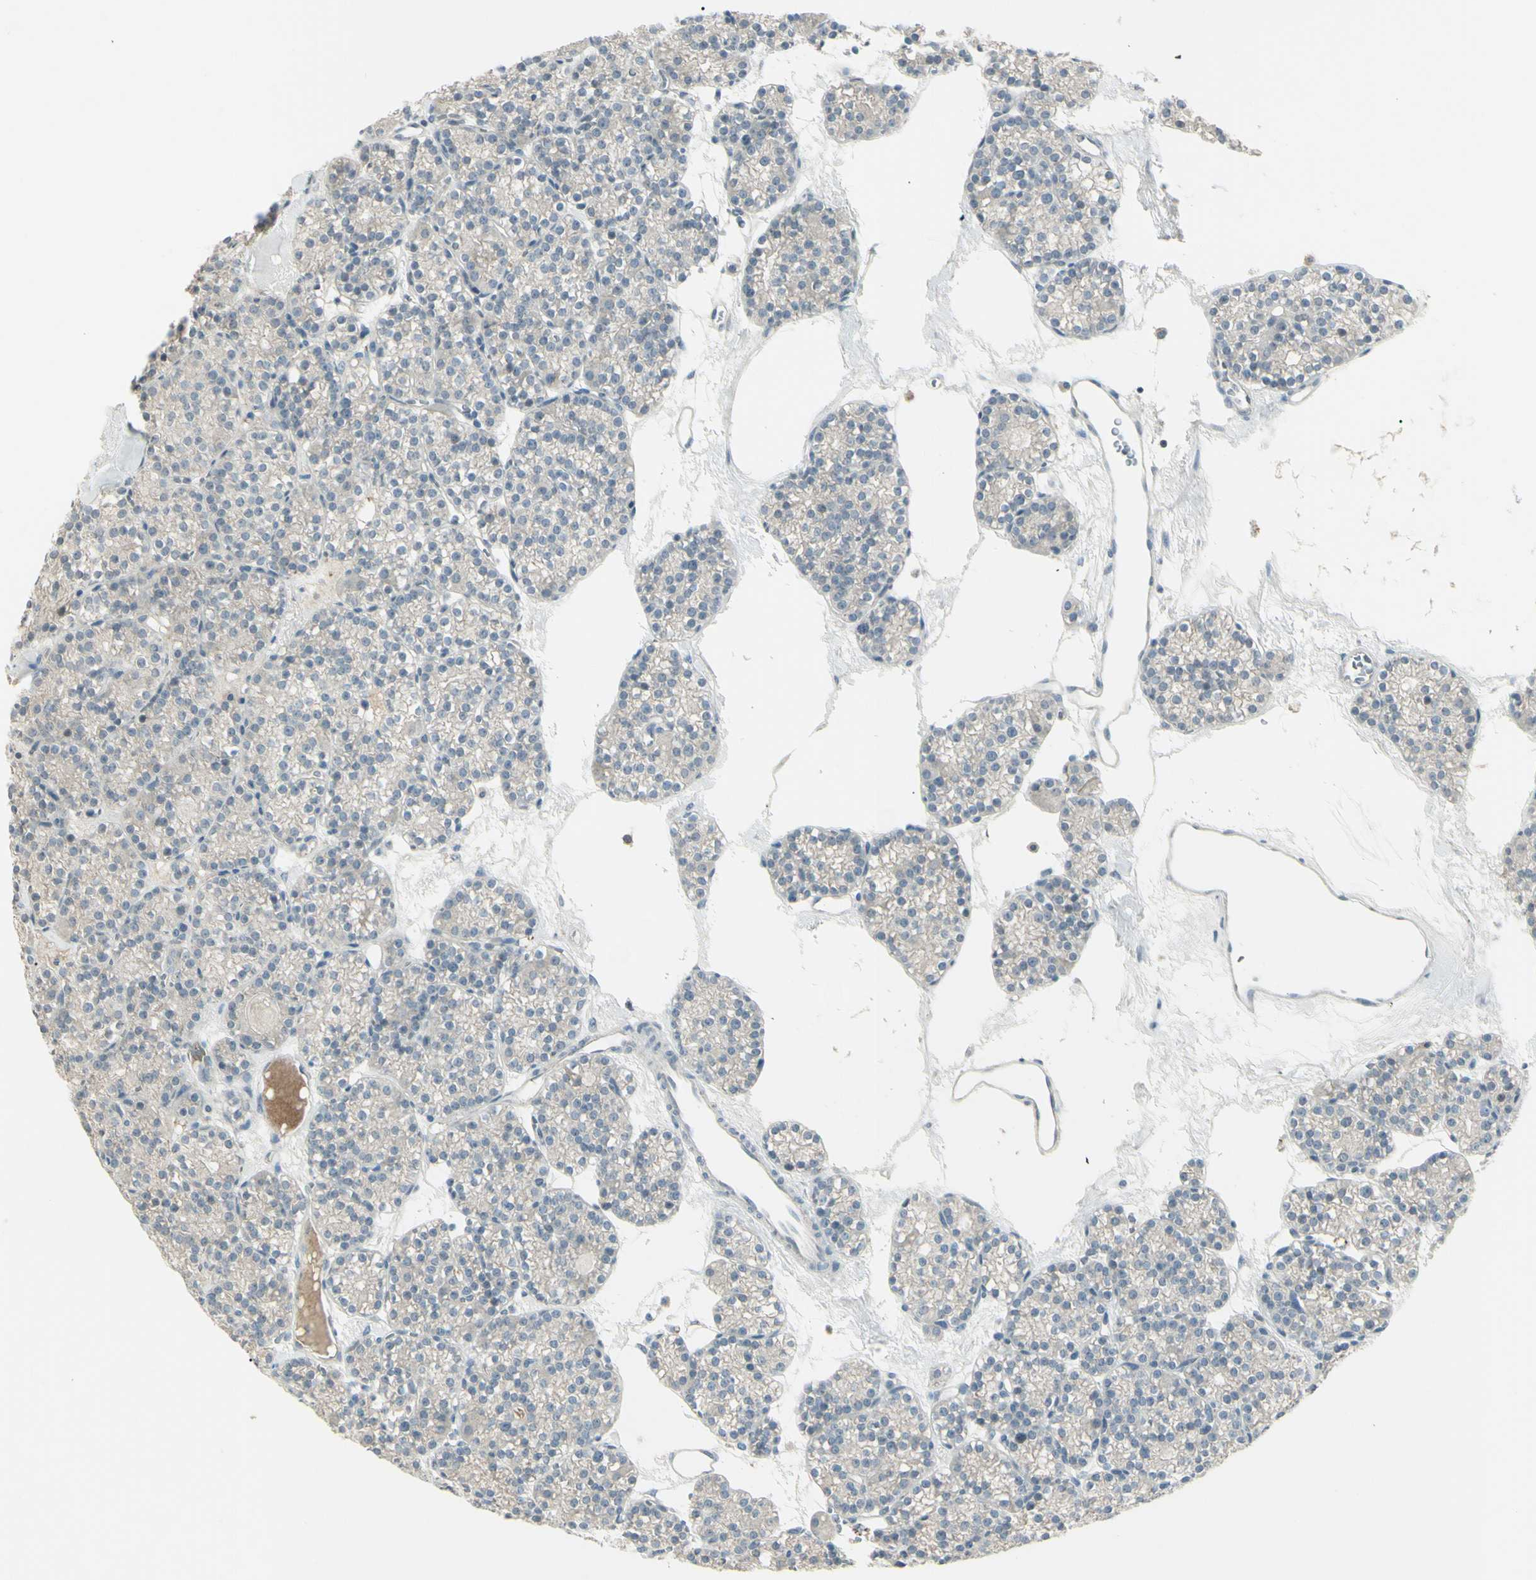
{"staining": {"intensity": "weak", "quantity": ">75%", "location": "cytoplasmic/membranous"}, "tissue": "parathyroid gland", "cell_type": "Glandular cells", "image_type": "normal", "snomed": [{"axis": "morphology", "description": "Normal tissue, NOS"}, {"axis": "topography", "description": "Parathyroid gland"}], "caption": "A high-resolution photomicrograph shows immunohistochemistry (IHC) staining of unremarkable parathyroid gland, which exhibits weak cytoplasmic/membranous positivity in about >75% of glandular cells.", "gene": "SH3GL2", "patient": {"sex": "female", "age": 64}}